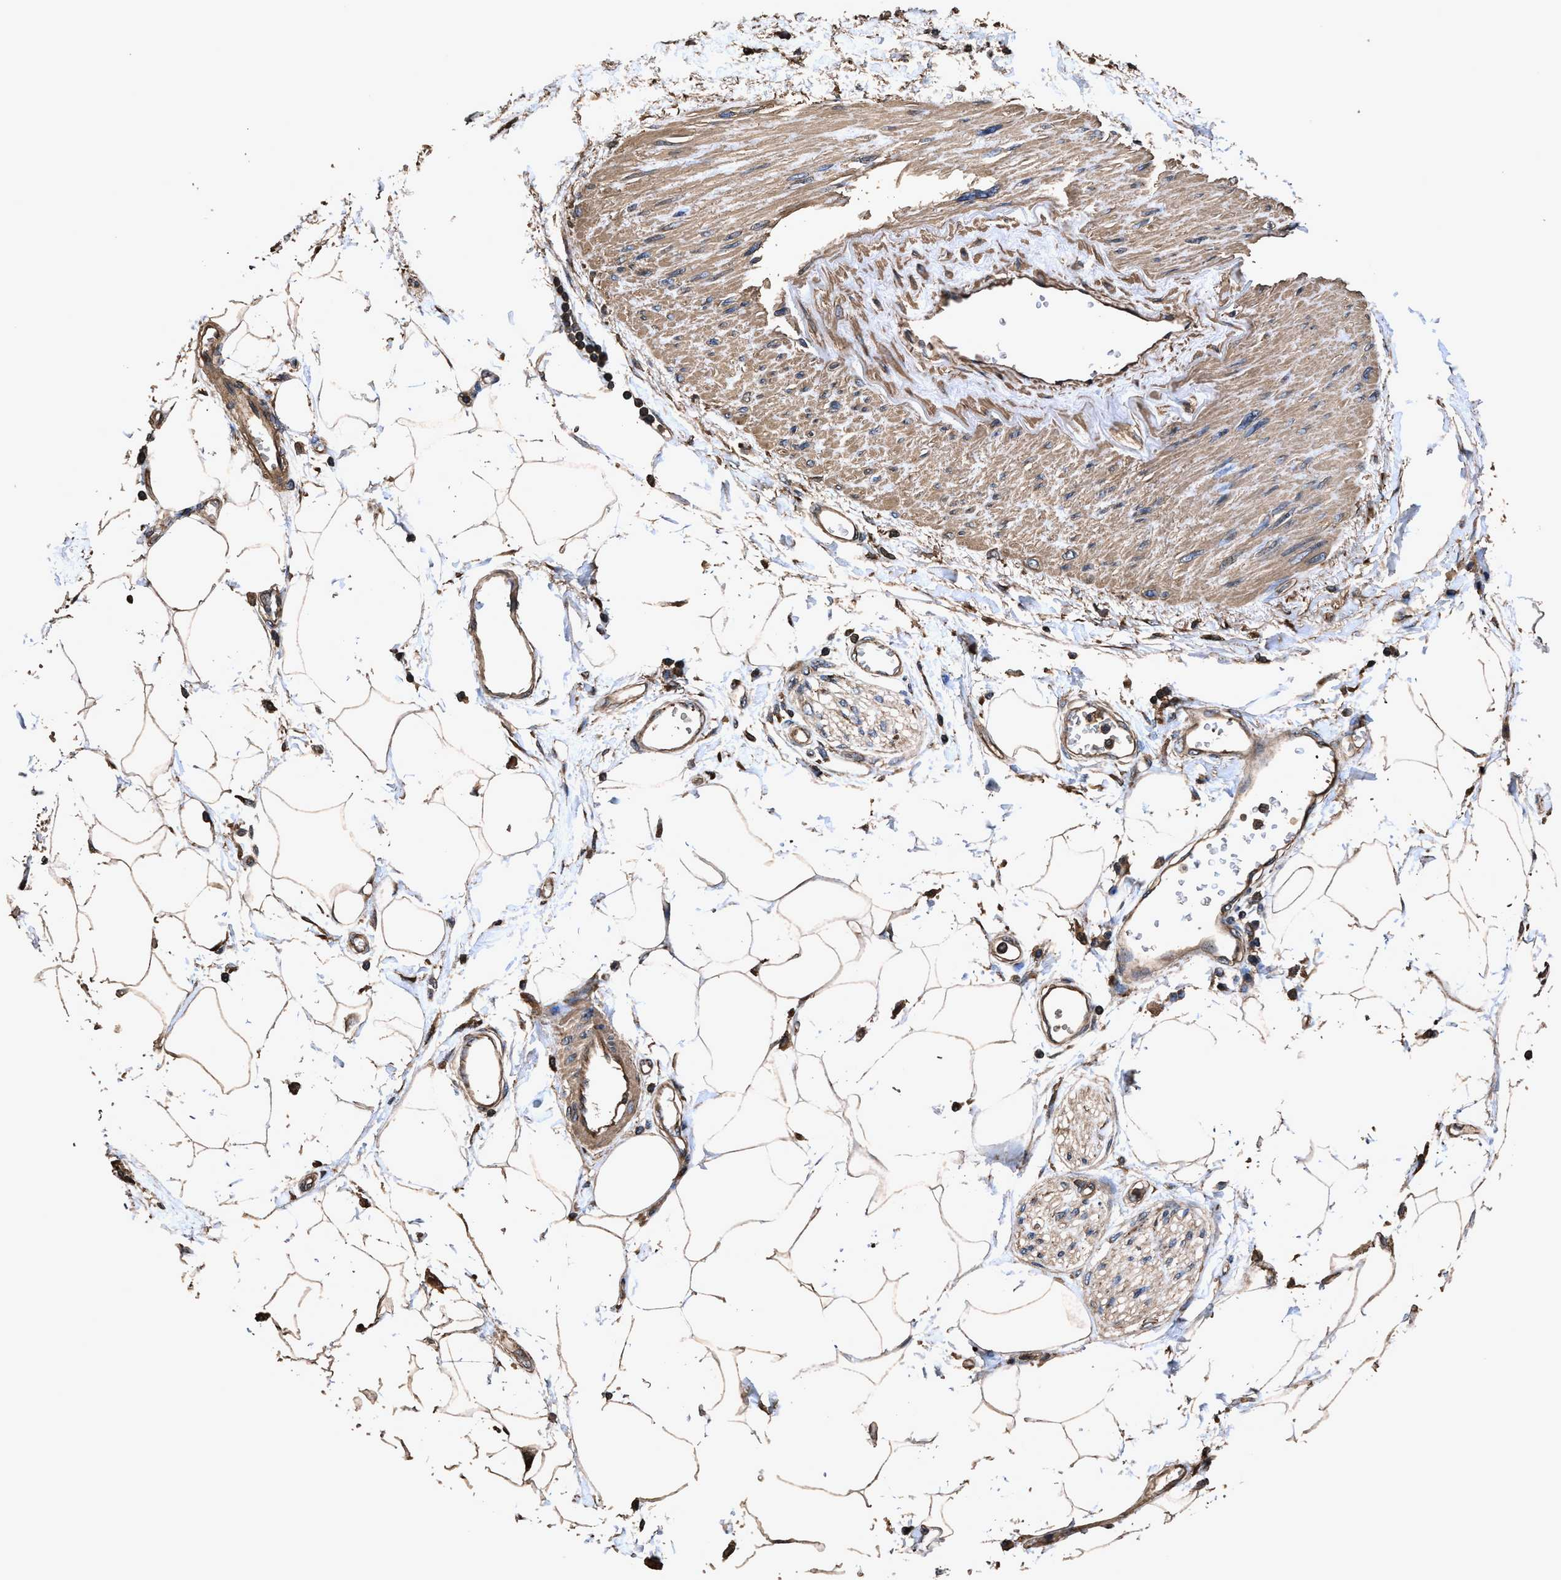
{"staining": {"intensity": "strong", "quantity": ">75%", "location": "cytoplasmic/membranous"}, "tissue": "adipose tissue", "cell_type": "Adipocytes", "image_type": "normal", "snomed": [{"axis": "morphology", "description": "Normal tissue, NOS"}, {"axis": "morphology", "description": "Adenocarcinoma, NOS"}, {"axis": "topography", "description": "Duodenum"}, {"axis": "topography", "description": "Peripheral nerve tissue"}], "caption": "The photomicrograph shows a brown stain indicating the presence of a protein in the cytoplasmic/membranous of adipocytes in adipose tissue.", "gene": "ZMYND19", "patient": {"sex": "female", "age": 60}}